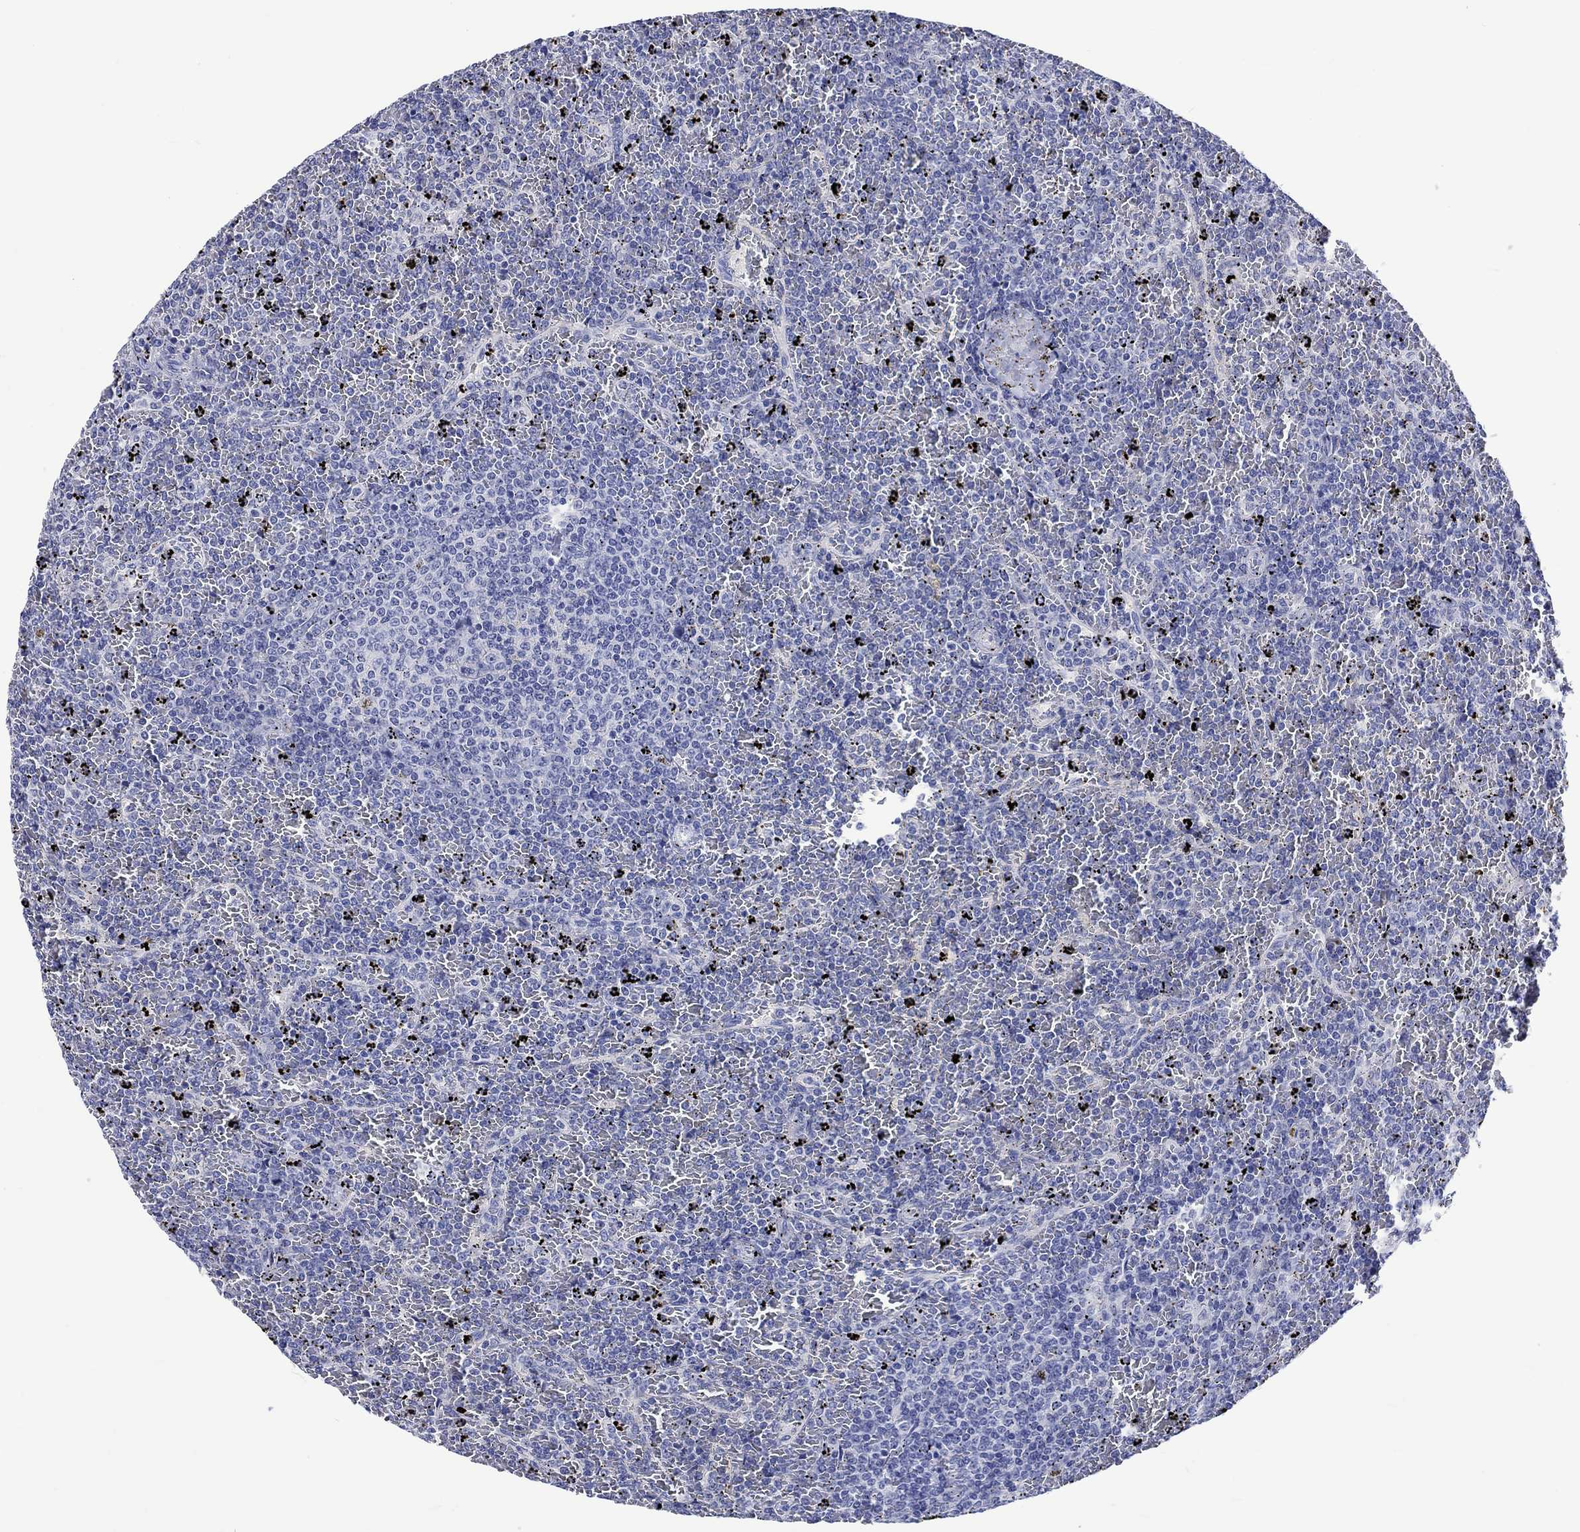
{"staining": {"intensity": "negative", "quantity": "none", "location": "none"}, "tissue": "lymphoma", "cell_type": "Tumor cells", "image_type": "cancer", "snomed": [{"axis": "morphology", "description": "Malignant lymphoma, non-Hodgkin's type, Low grade"}, {"axis": "topography", "description": "Spleen"}], "caption": "High magnification brightfield microscopy of lymphoma stained with DAB (brown) and counterstained with hematoxylin (blue): tumor cells show no significant expression. (Brightfield microscopy of DAB IHC at high magnification).", "gene": "TOMM20L", "patient": {"sex": "female", "age": 77}}